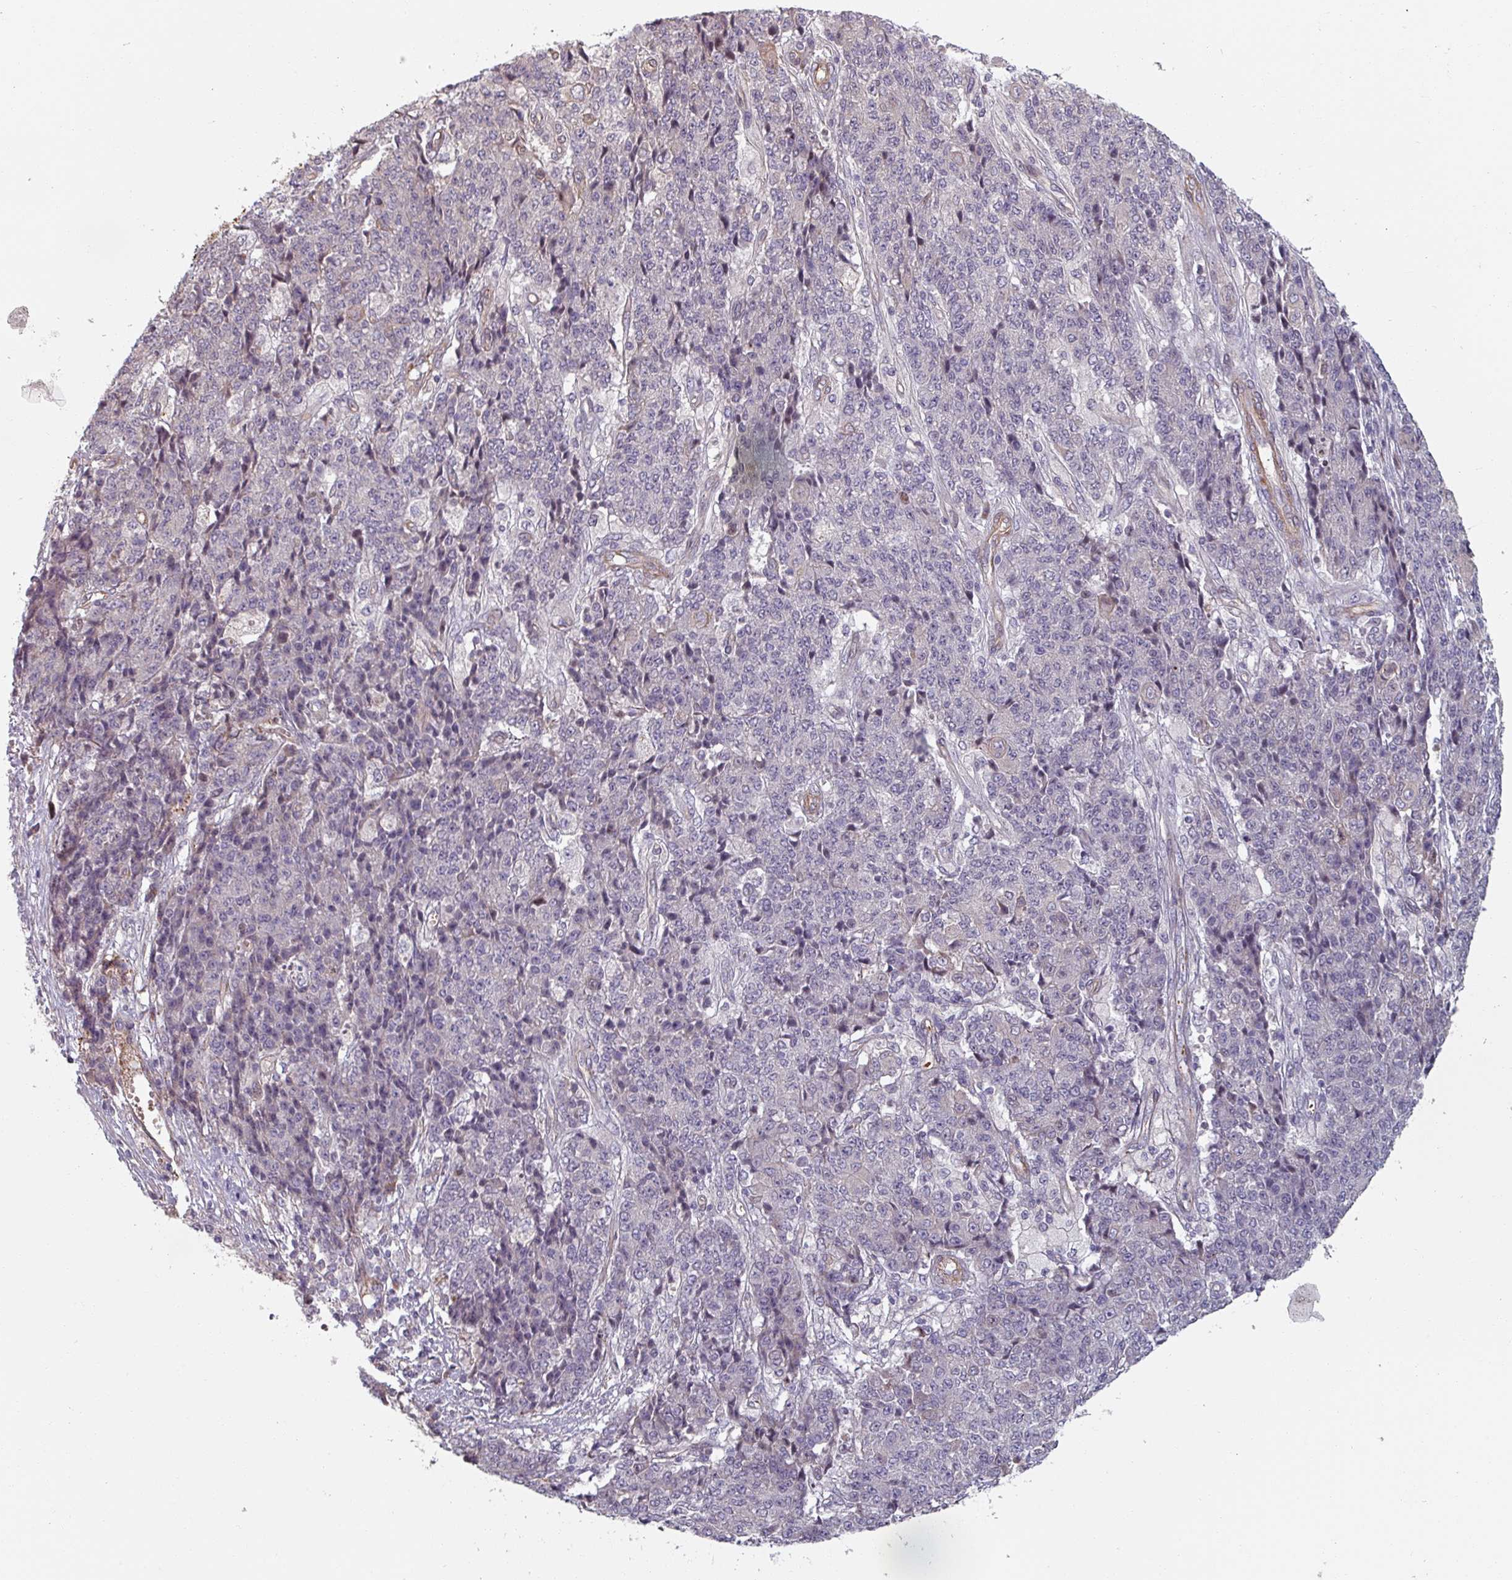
{"staining": {"intensity": "negative", "quantity": "none", "location": "none"}, "tissue": "ovarian cancer", "cell_type": "Tumor cells", "image_type": "cancer", "snomed": [{"axis": "morphology", "description": "Carcinoma, endometroid"}, {"axis": "topography", "description": "Ovary"}], "caption": "This micrograph is of endometroid carcinoma (ovarian) stained with immunohistochemistry to label a protein in brown with the nuclei are counter-stained blue. There is no positivity in tumor cells.", "gene": "C4BPB", "patient": {"sex": "female", "age": 42}}